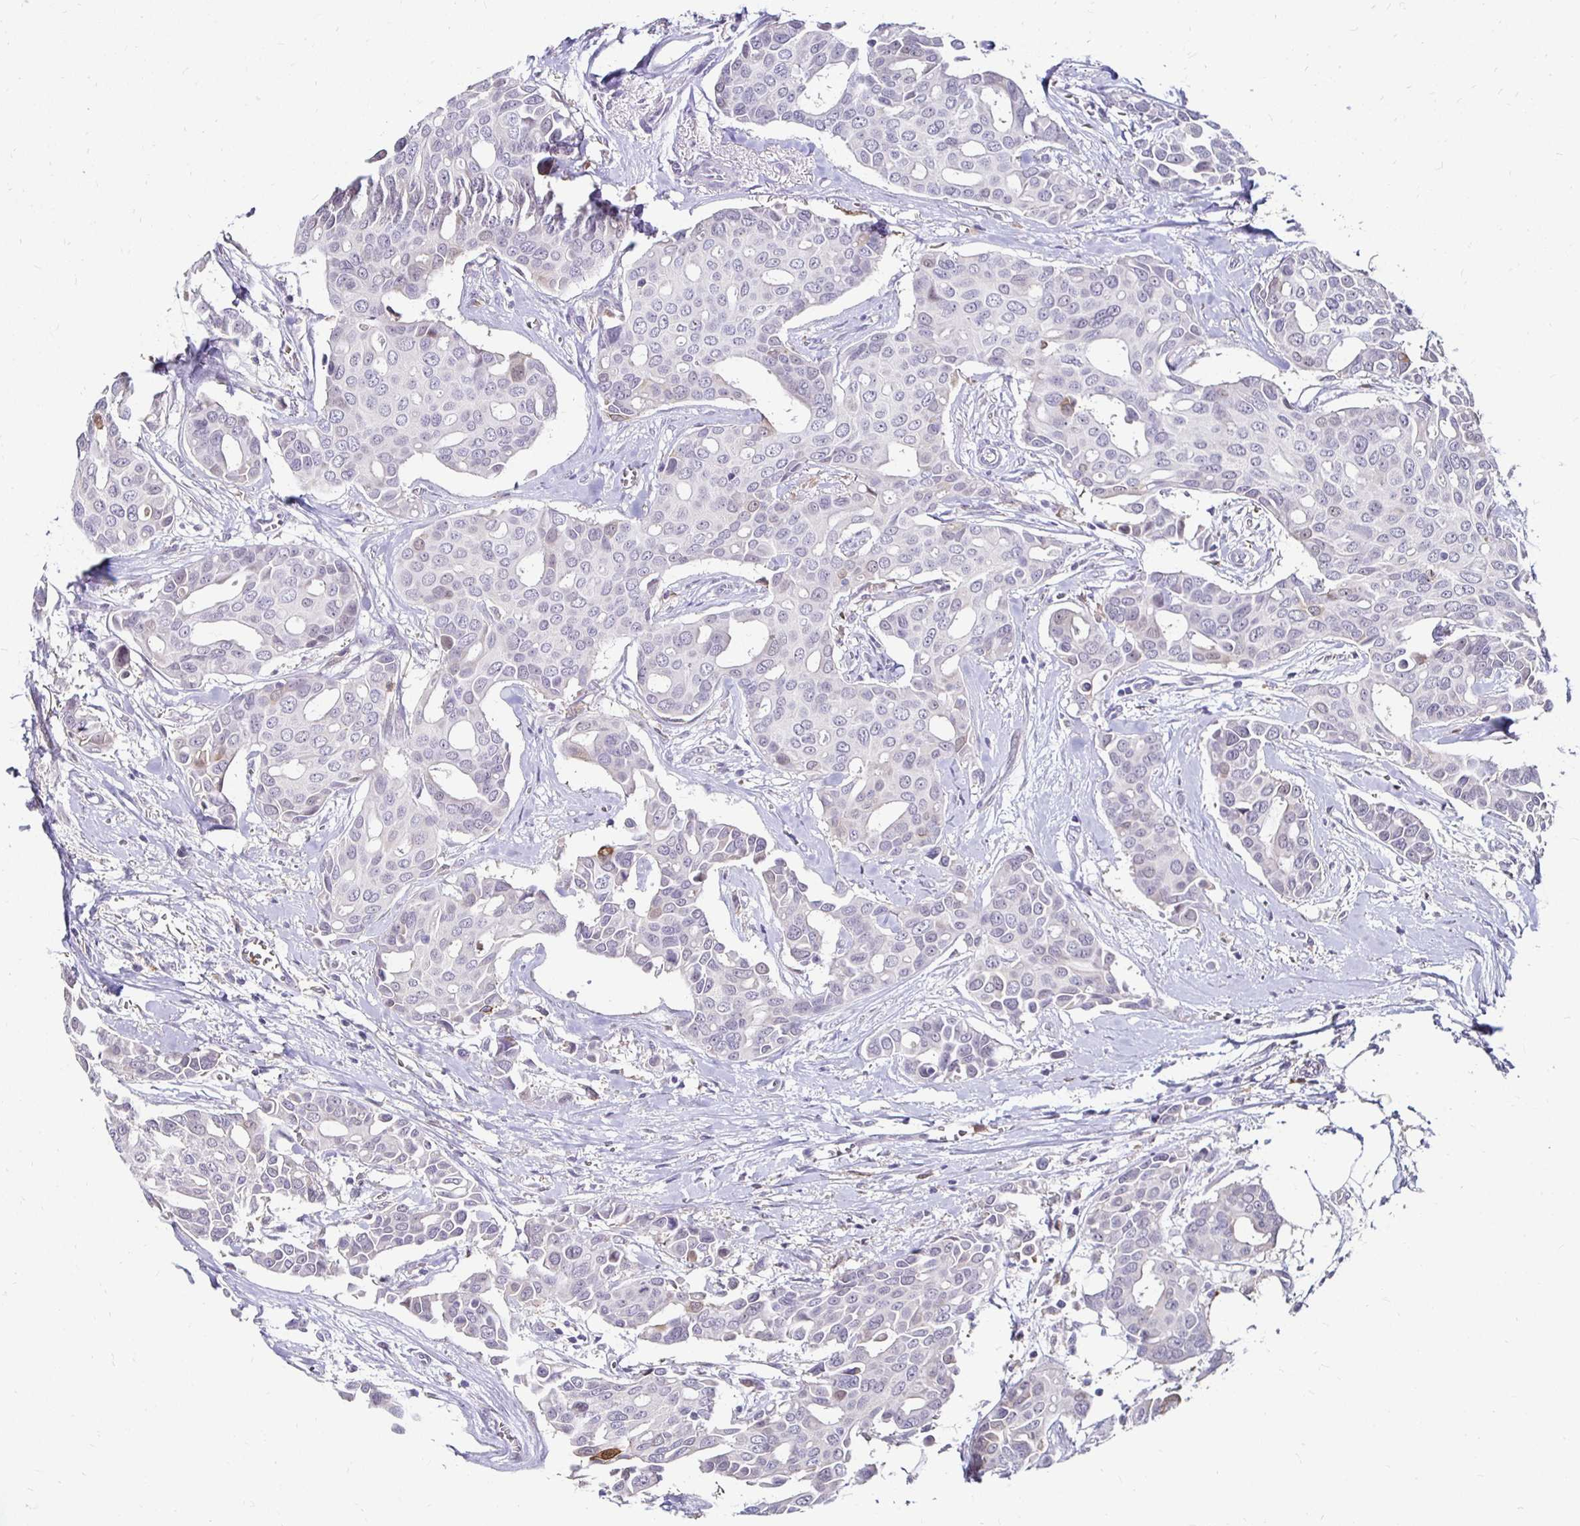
{"staining": {"intensity": "negative", "quantity": "none", "location": "none"}, "tissue": "breast cancer", "cell_type": "Tumor cells", "image_type": "cancer", "snomed": [{"axis": "morphology", "description": "Duct carcinoma"}, {"axis": "topography", "description": "Breast"}], "caption": "A micrograph of human breast invasive ductal carcinoma is negative for staining in tumor cells.", "gene": "PADI2", "patient": {"sex": "female", "age": 54}}